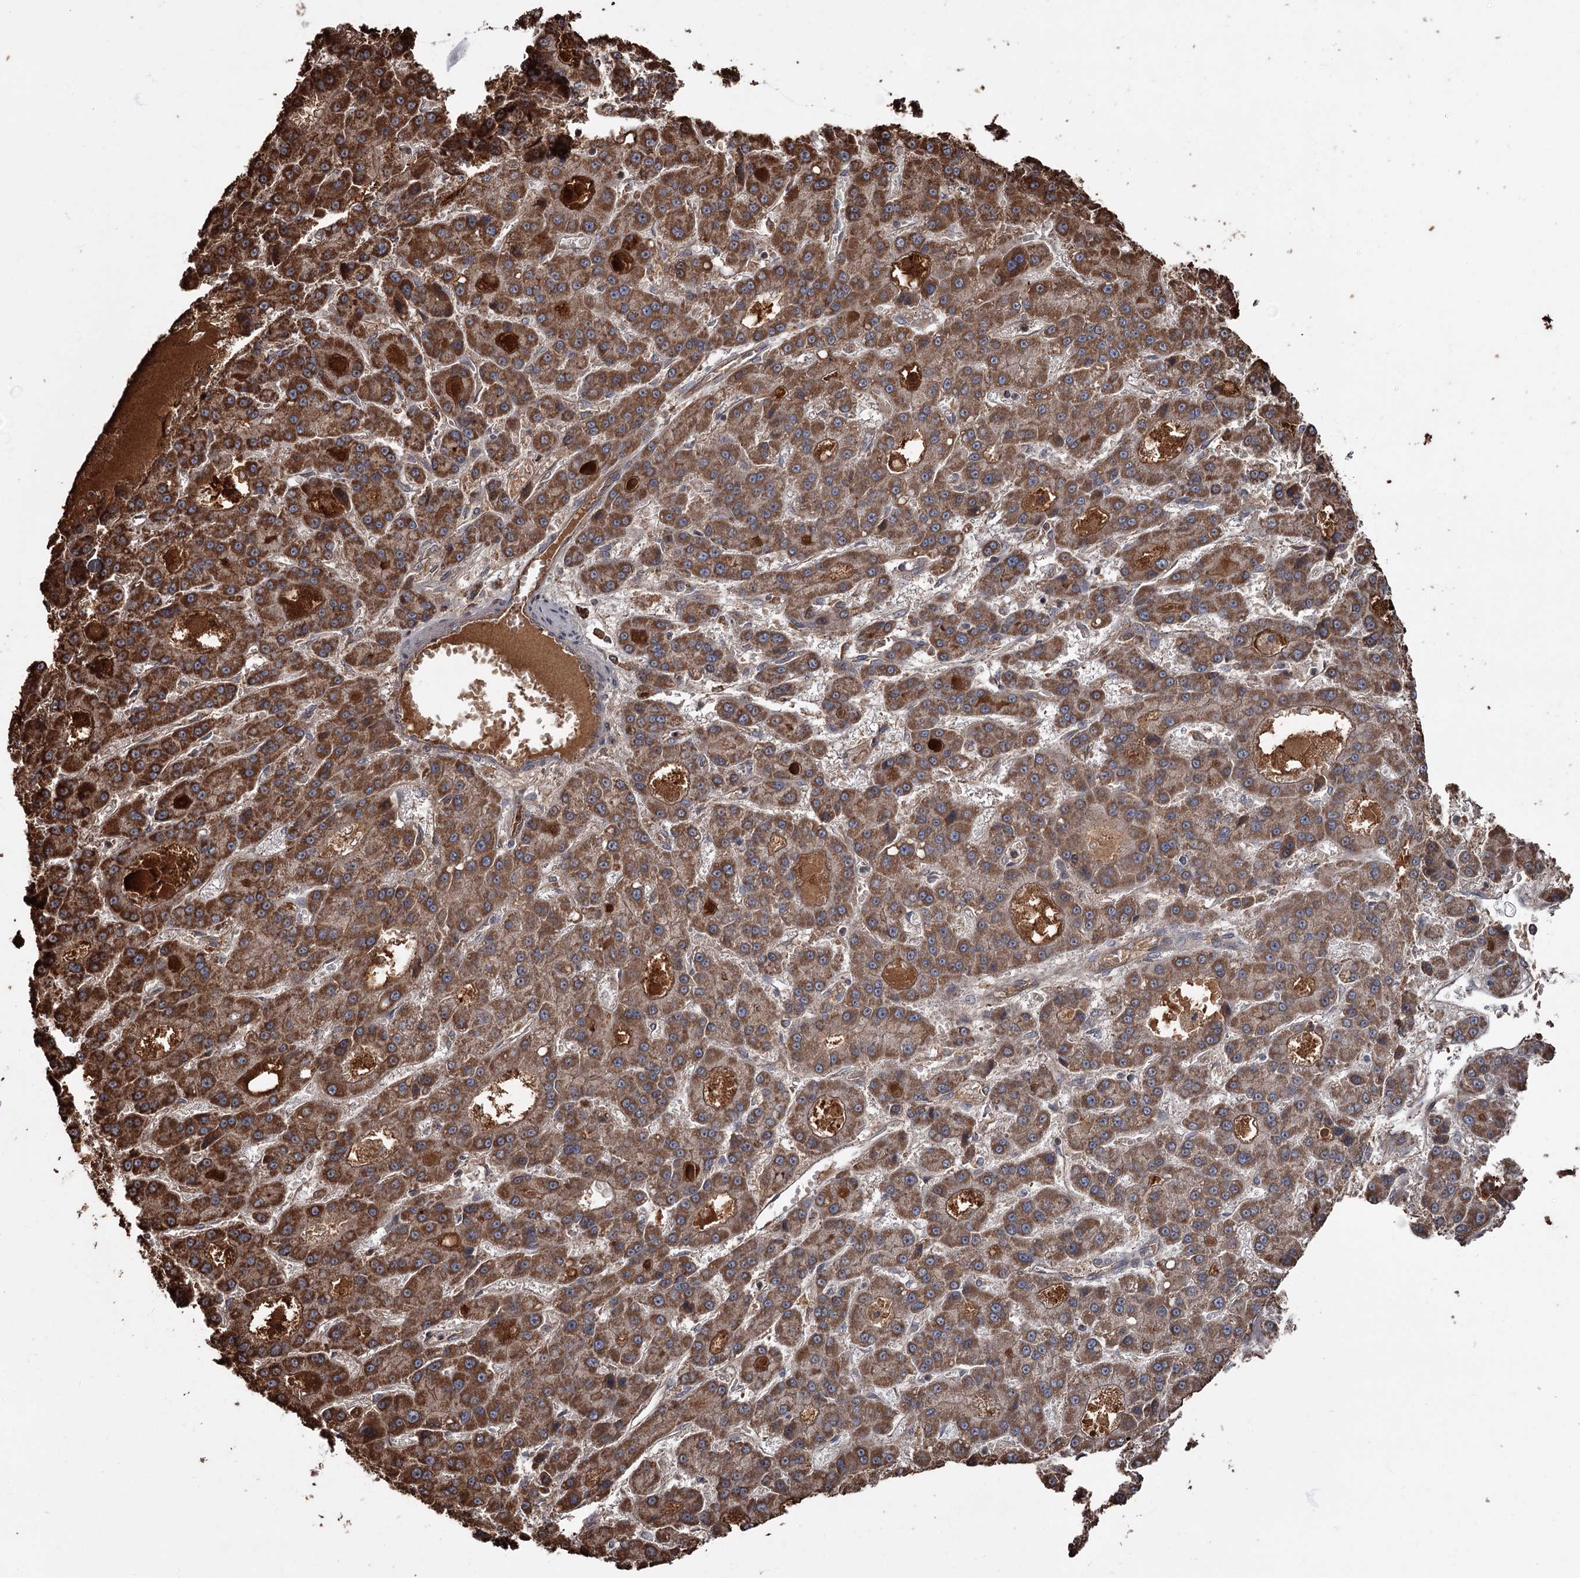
{"staining": {"intensity": "strong", "quantity": ">75%", "location": "cytoplasmic/membranous"}, "tissue": "liver cancer", "cell_type": "Tumor cells", "image_type": "cancer", "snomed": [{"axis": "morphology", "description": "Carcinoma, Hepatocellular, NOS"}, {"axis": "topography", "description": "Liver"}], "caption": "A histopathology image of hepatocellular carcinoma (liver) stained for a protein shows strong cytoplasmic/membranous brown staining in tumor cells. (Brightfield microscopy of DAB IHC at high magnification).", "gene": "THAP9", "patient": {"sex": "male", "age": 70}}